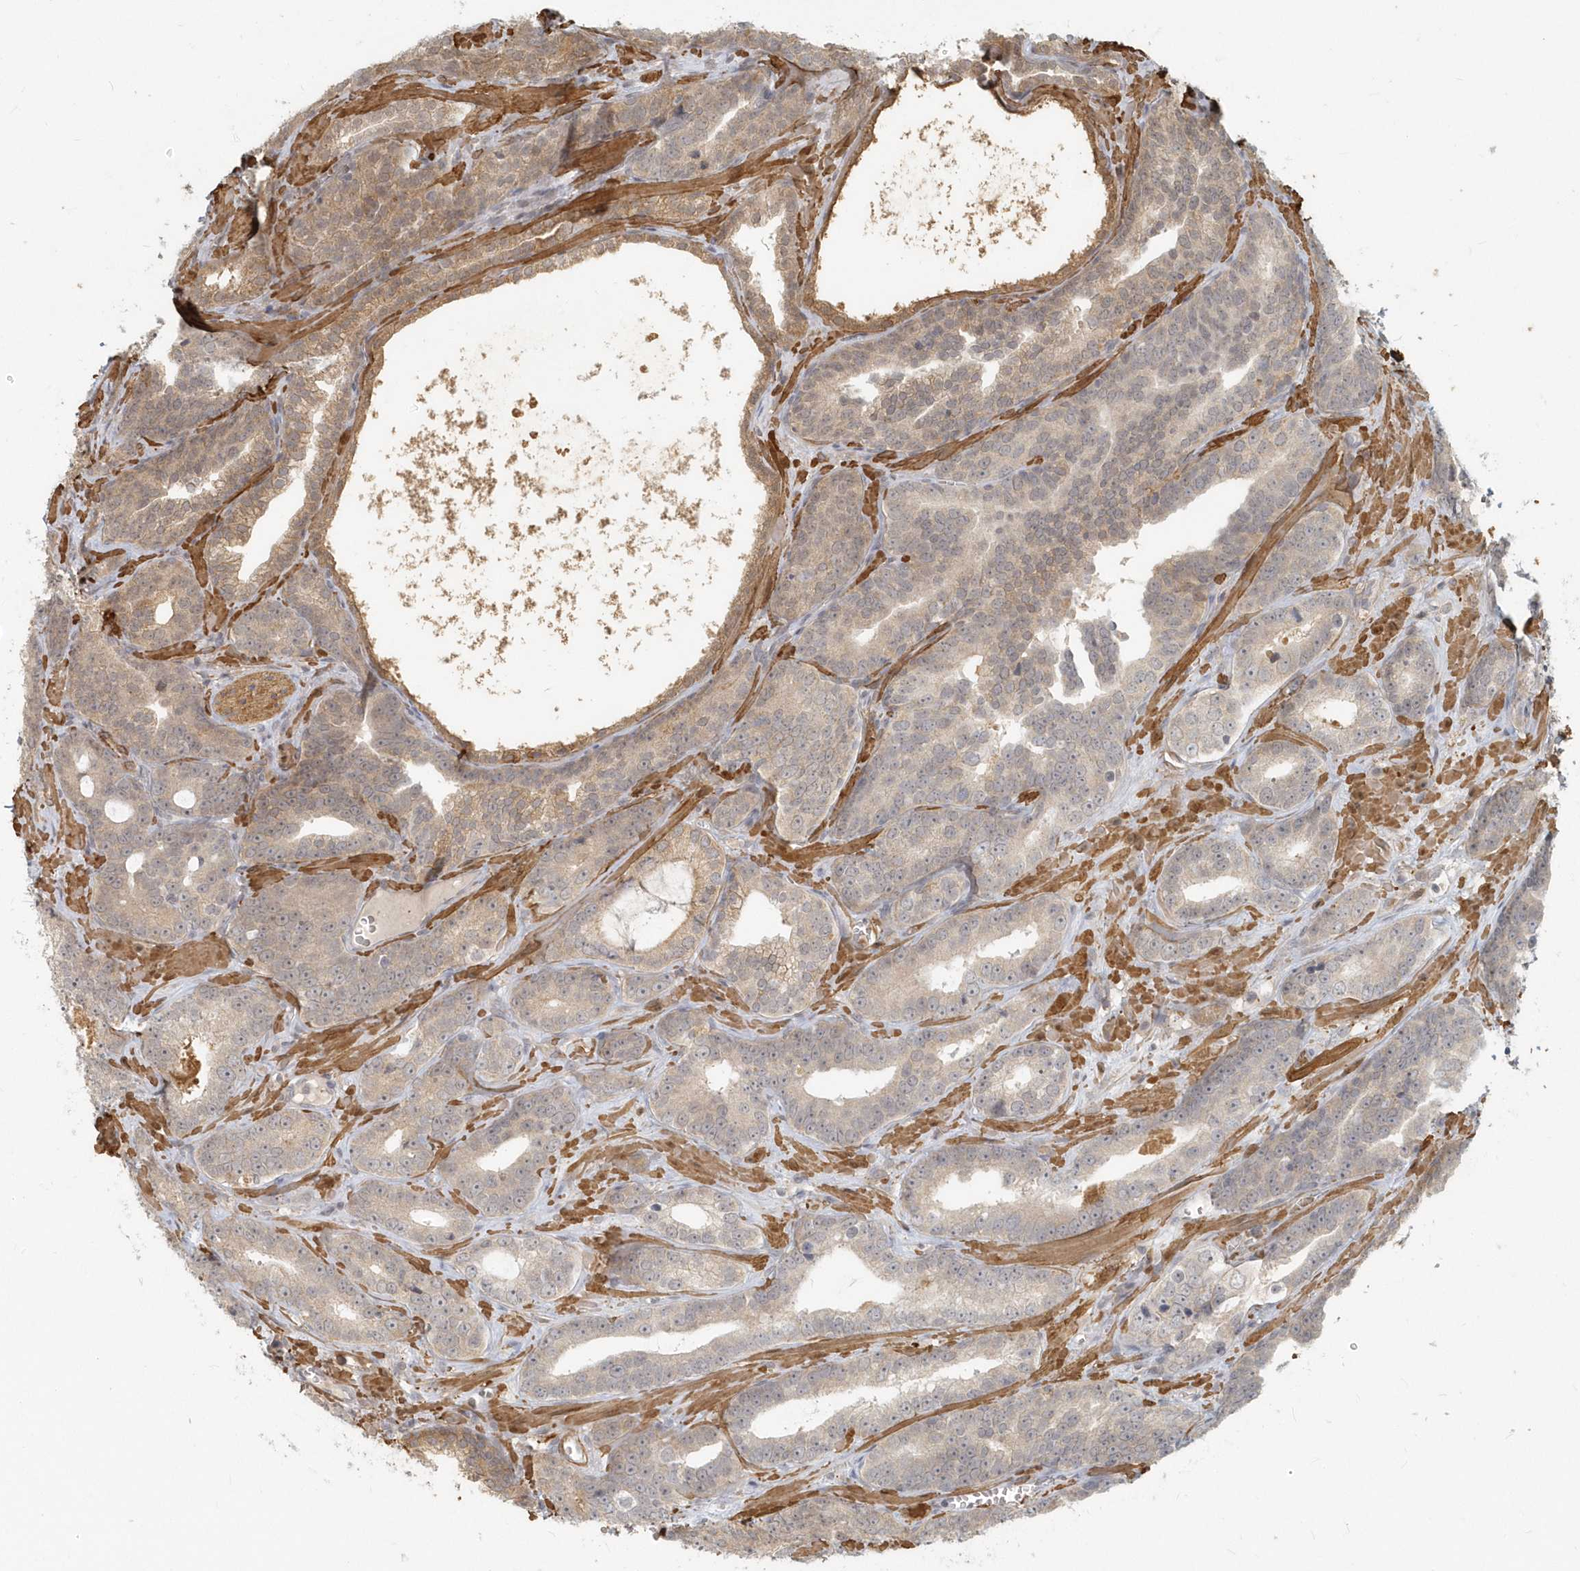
{"staining": {"intensity": "weak", "quantity": "25%-75%", "location": "cytoplasmic/membranous"}, "tissue": "prostate cancer", "cell_type": "Tumor cells", "image_type": "cancer", "snomed": [{"axis": "morphology", "description": "Adenocarcinoma, High grade"}, {"axis": "topography", "description": "Prostate"}], "caption": "Human prostate cancer (adenocarcinoma (high-grade)) stained with a protein marker reveals weak staining in tumor cells.", "gene": "NAPB", "patient": {"sex": "male", "age": 62}}